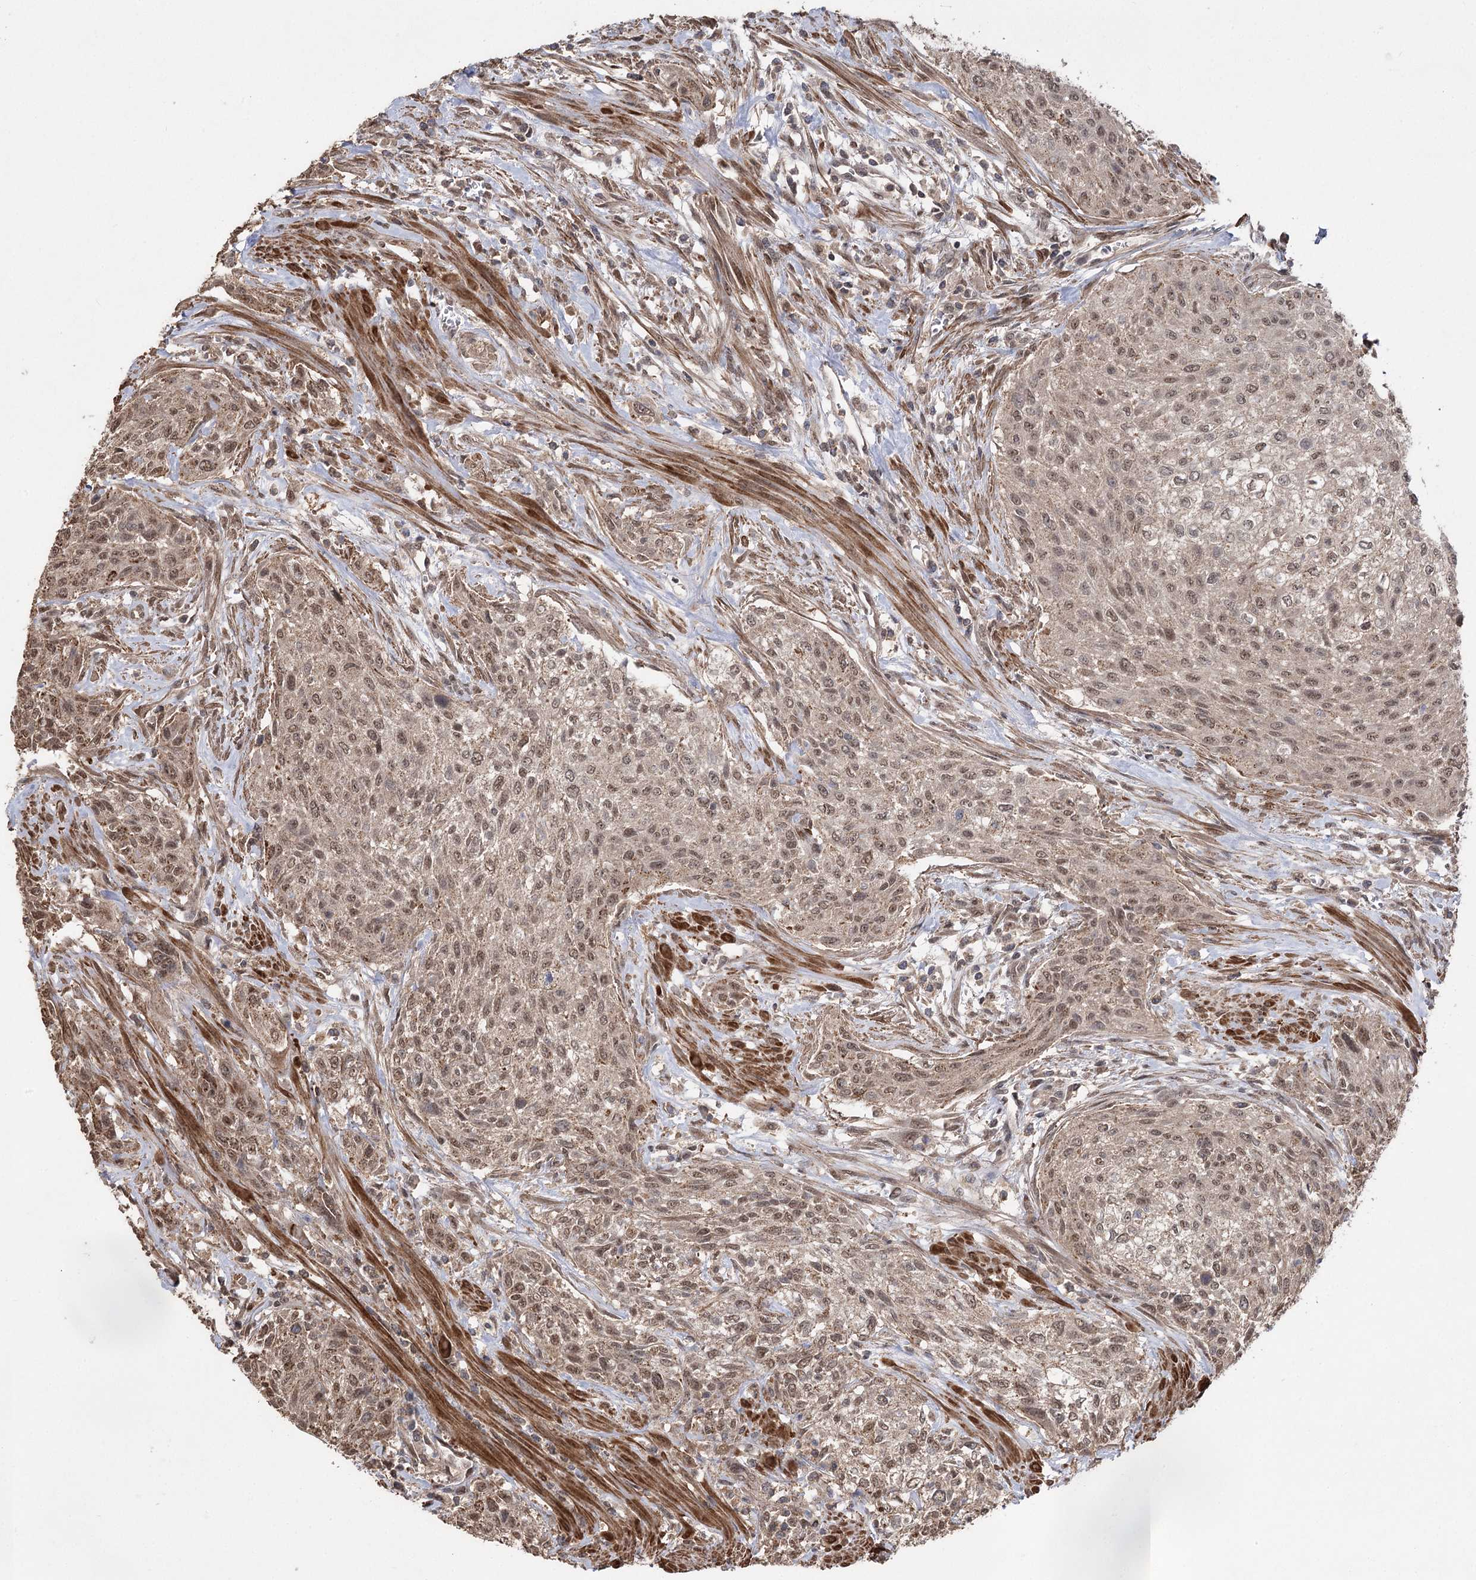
{"staining": {"intensity": "moderate", "quantity": ">75%", "location": "nuclear"}, "tissue": "urothelial cancer", "cell_type": "Tumor cells", "image_type": "cancer", "snomed": [{"axis": "morphology", "description": "Normal tissue, NOS"}, {"axis": "morphology", "description": "Urothelial carcinoma, NOS"}, {"axis": "topography", "description": "Urinary bladder"}, {"axis": "topography", "description": "Peripheral nerve tissue"}], "caption": "Urothelial cancer stained with DAB immunohistochemistry (IHC) reveals medium levels of moderate nuclear positivity in about >75% of tumor cells.", "gene": "TENM2", "patient": {"sex": "male", "age": 35}}